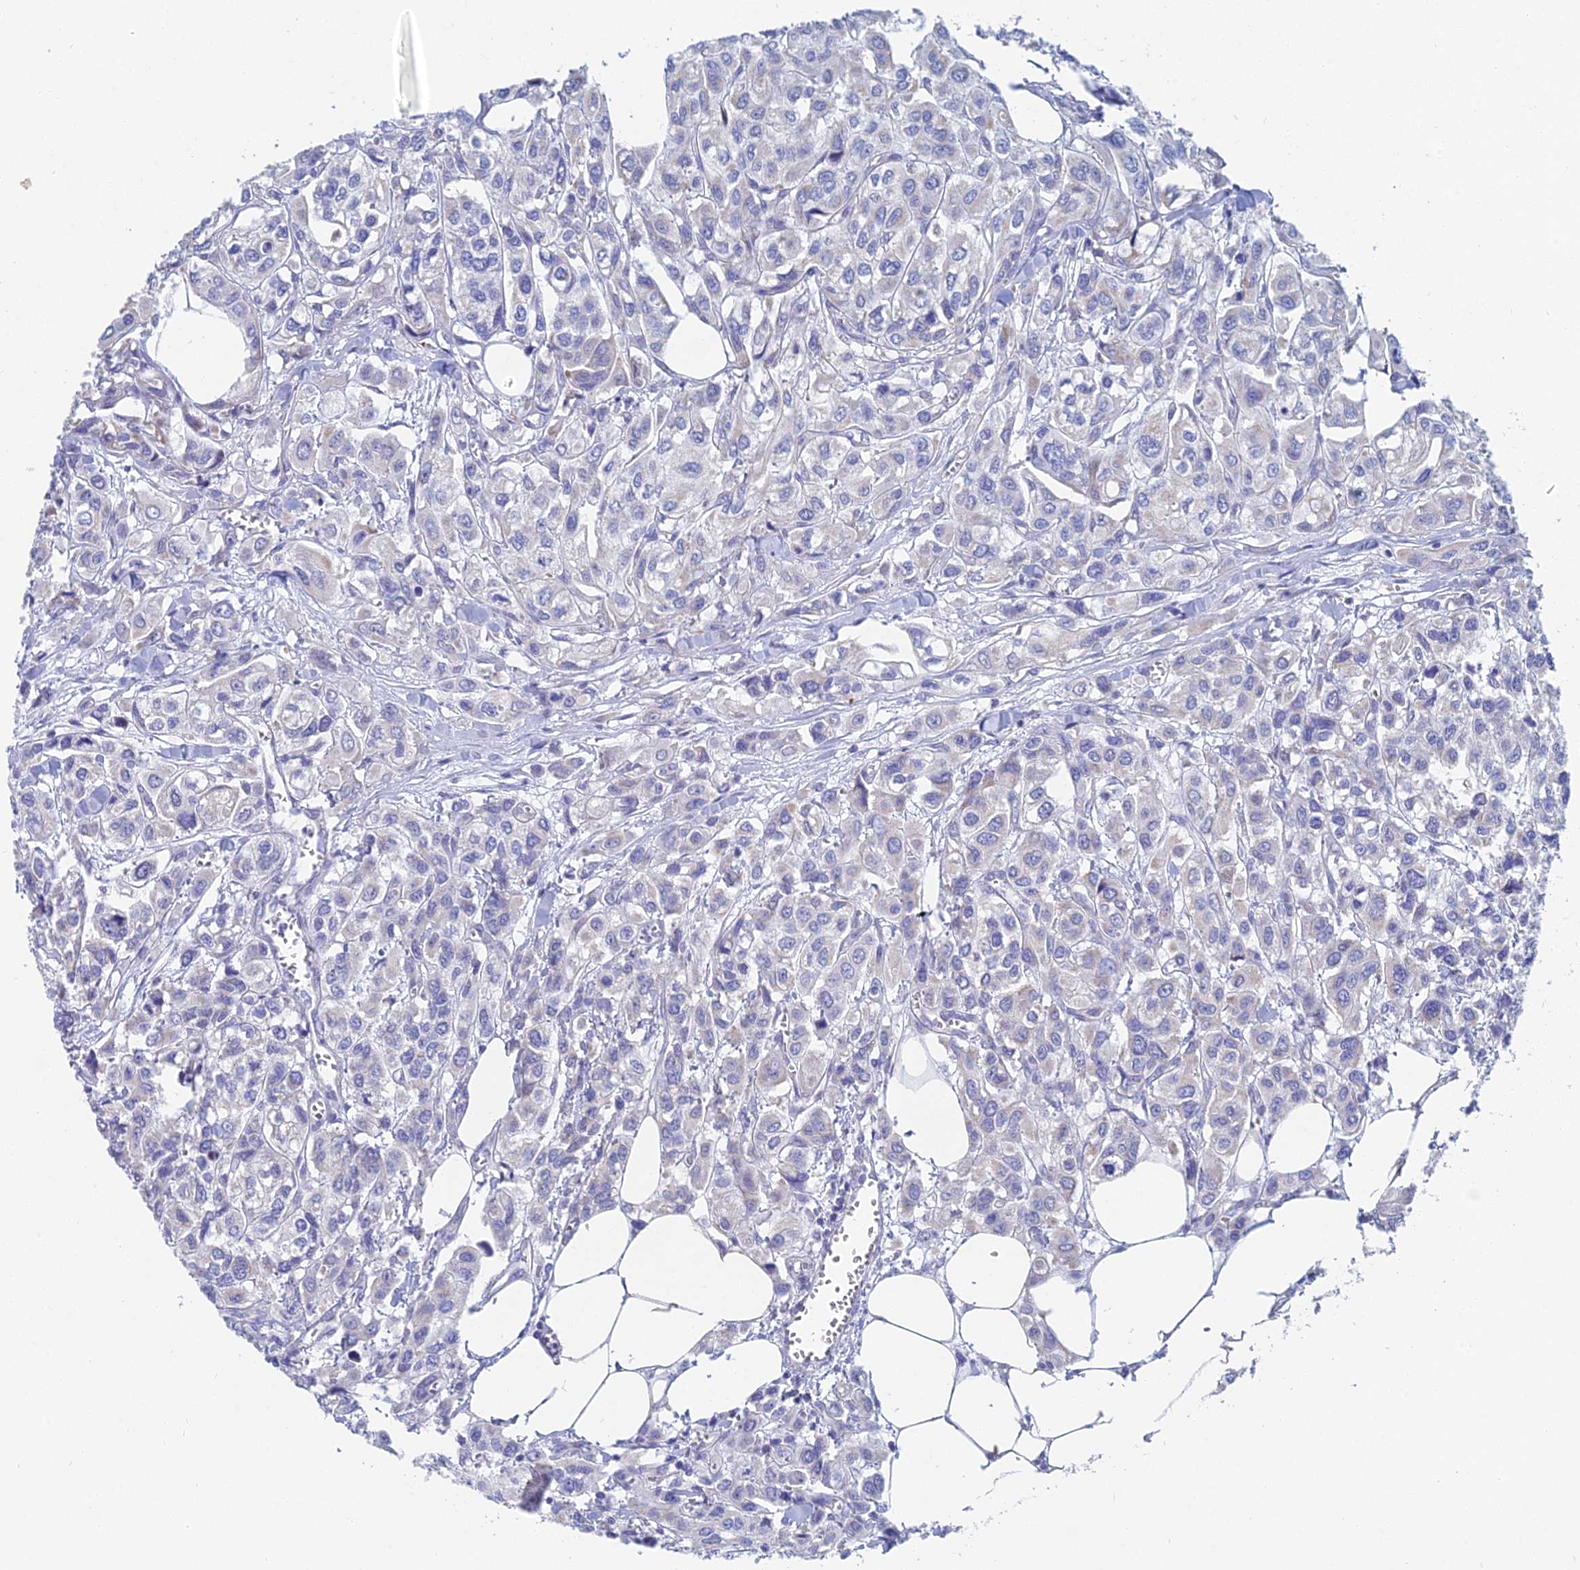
{"staining": {"intensity": "negative", "quantity": "none", "location": "none"}, "tissue": "urothelial cancer", "cell_type": "Tumor cells", "image_type": "cancer", "snomed": [{"axis": "morphology", "description": "Urothelial carcinoma, High grade"}, {"axis": "topography", "description": "Urinary bladder"}], "caption": "Immunohistochemistry of high-grade urothelial carcinoma demonstrates no positivity in tumor cells. (DAB (3,3'-diaminobenzidine) IHC visualized using brightfield microscopy, high magnification).", "gene": "ACSM1", "patient": {"sex": "male", "age": 67}}